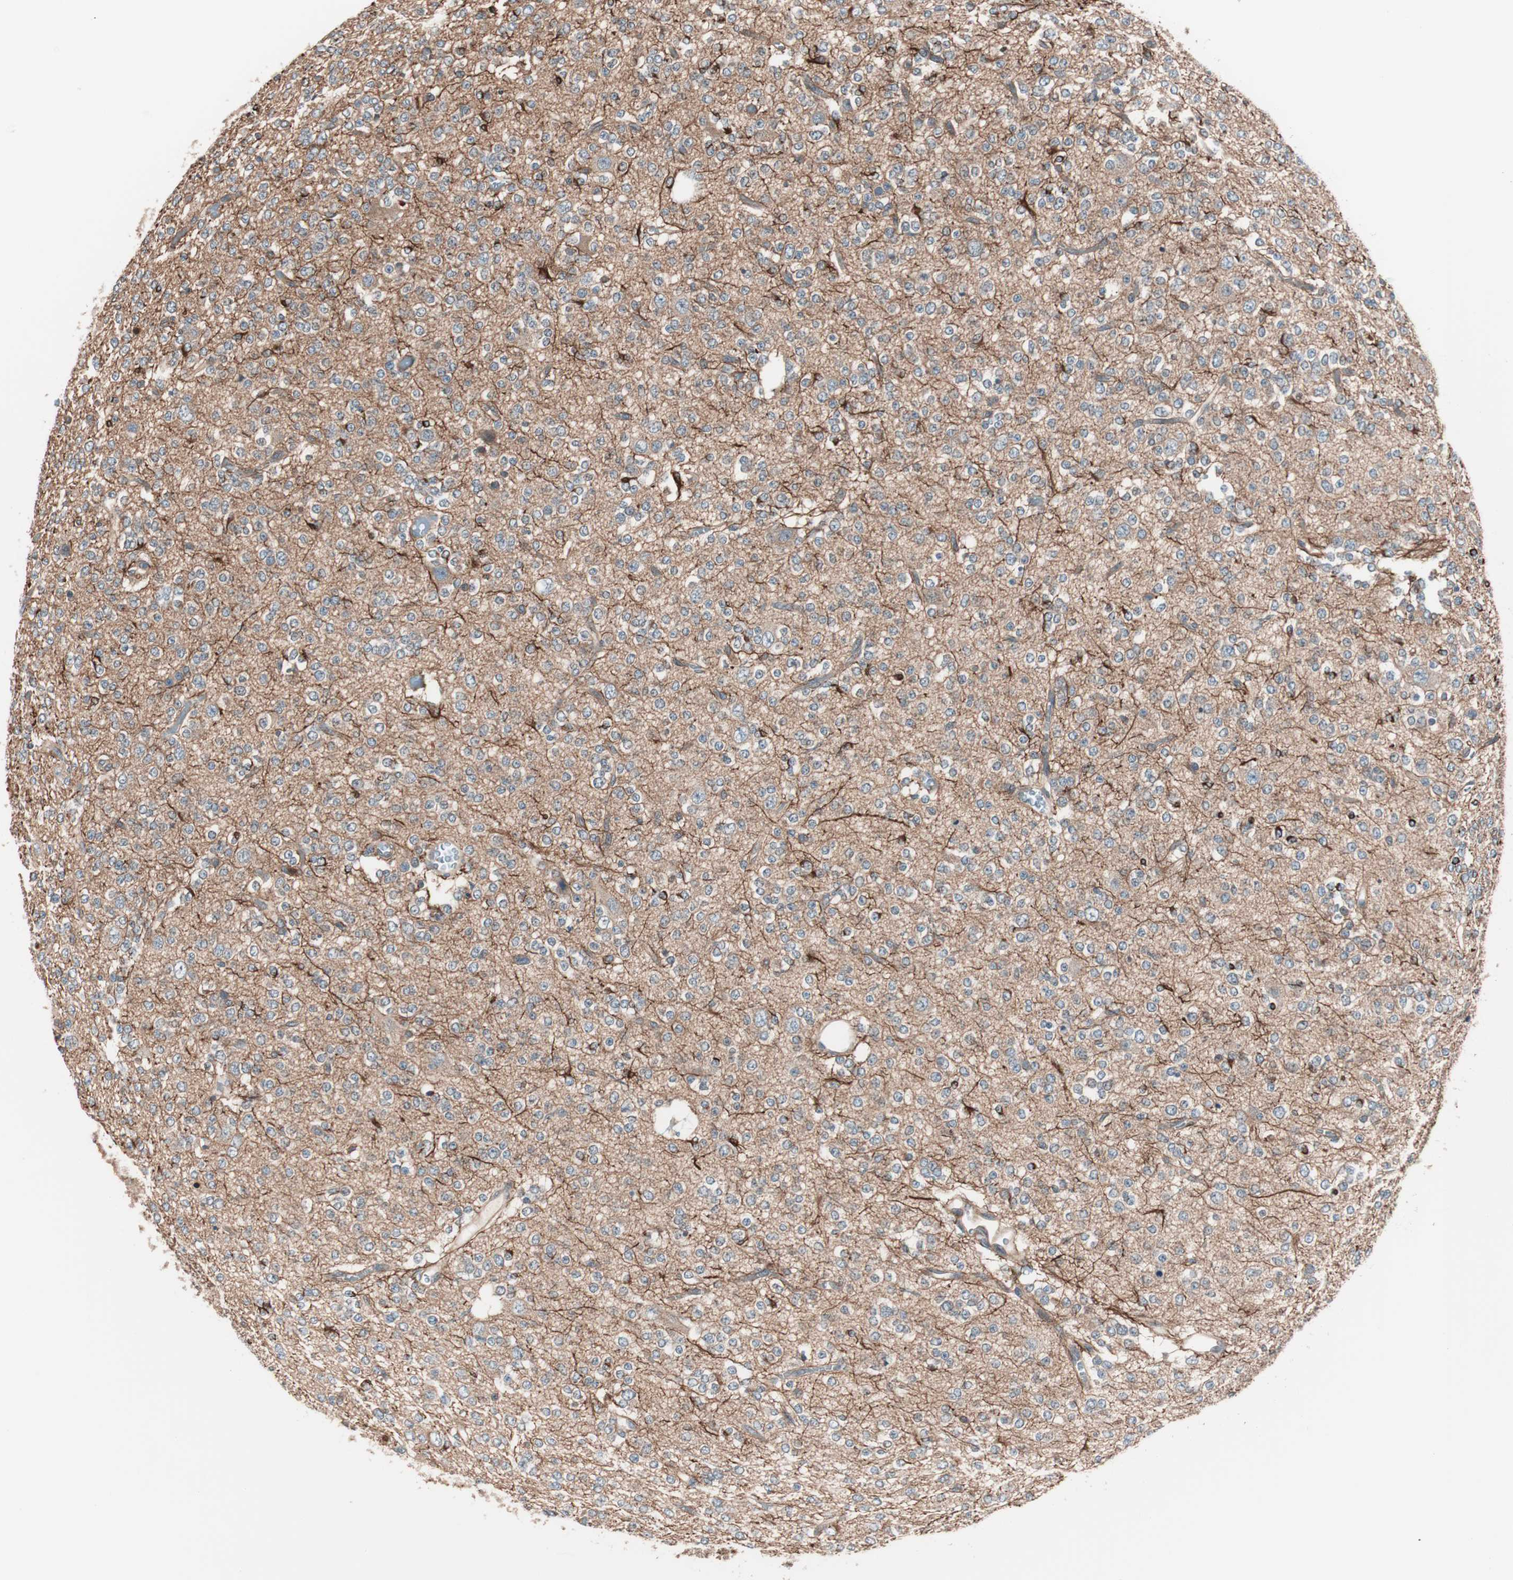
{"staining": {"intensity": "moderate", "quantity": ">75%", "location": "cytoplasmic/membranous"}, "tissue": "glioma", "cell_type": "Tumor cells", "image_type": "cancer", "snomed": [{"axis": "morphology", "description": "Glioma, malignant, Low grade"}, {"axis": "topography", "description": "Brain"}], "caption": "This photomicrograph displays glioma stained with immunohistochemistry to label a protein in brown. The cytoplasmic/membranous of tumor cells show moderate positivity for the protein. Nuclei are counter-stained blue.", "gene": "TSG101", "patient": {"sex": "male", "age": 38}}